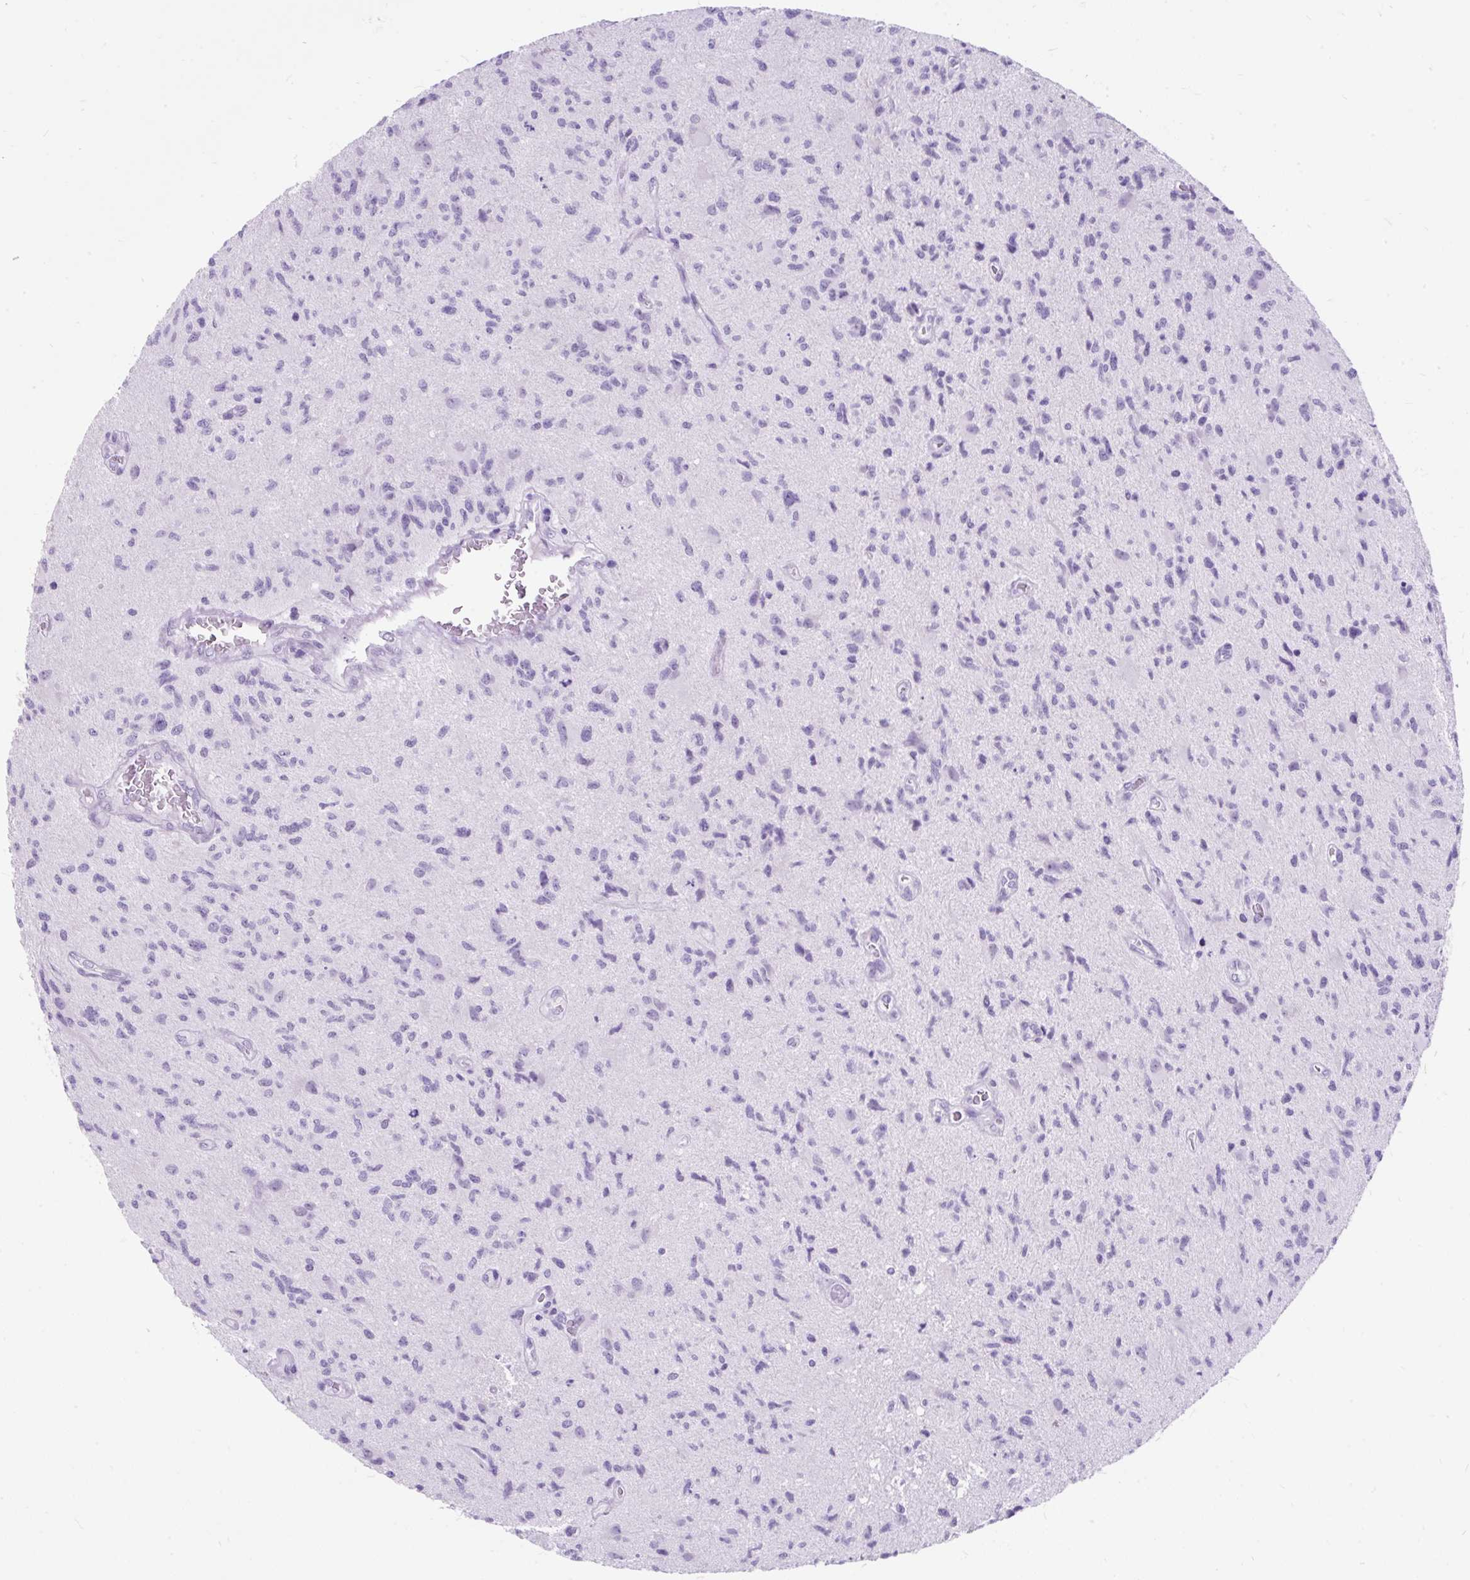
{"staining": {"intensity": "negative", "quantity": "none", "location": "none"}, "tissue": "glioma", "cell_type": "Tumor cells", "image_type": "cancer", "snomed": [{"axis": "morphology", "description": "Glioma, malignant, High grade"}, {"axis": "topography", "description": "Brain"}], "caption": "There is no significant staining in tumor cells of malignant high-grade glioma. (DAB immunohistochemistry (IHC) visualized using brightfield microscopy, high magnification).", "gene": "SCGB1A1", "patient": {"sex": "male", "age": 67}}